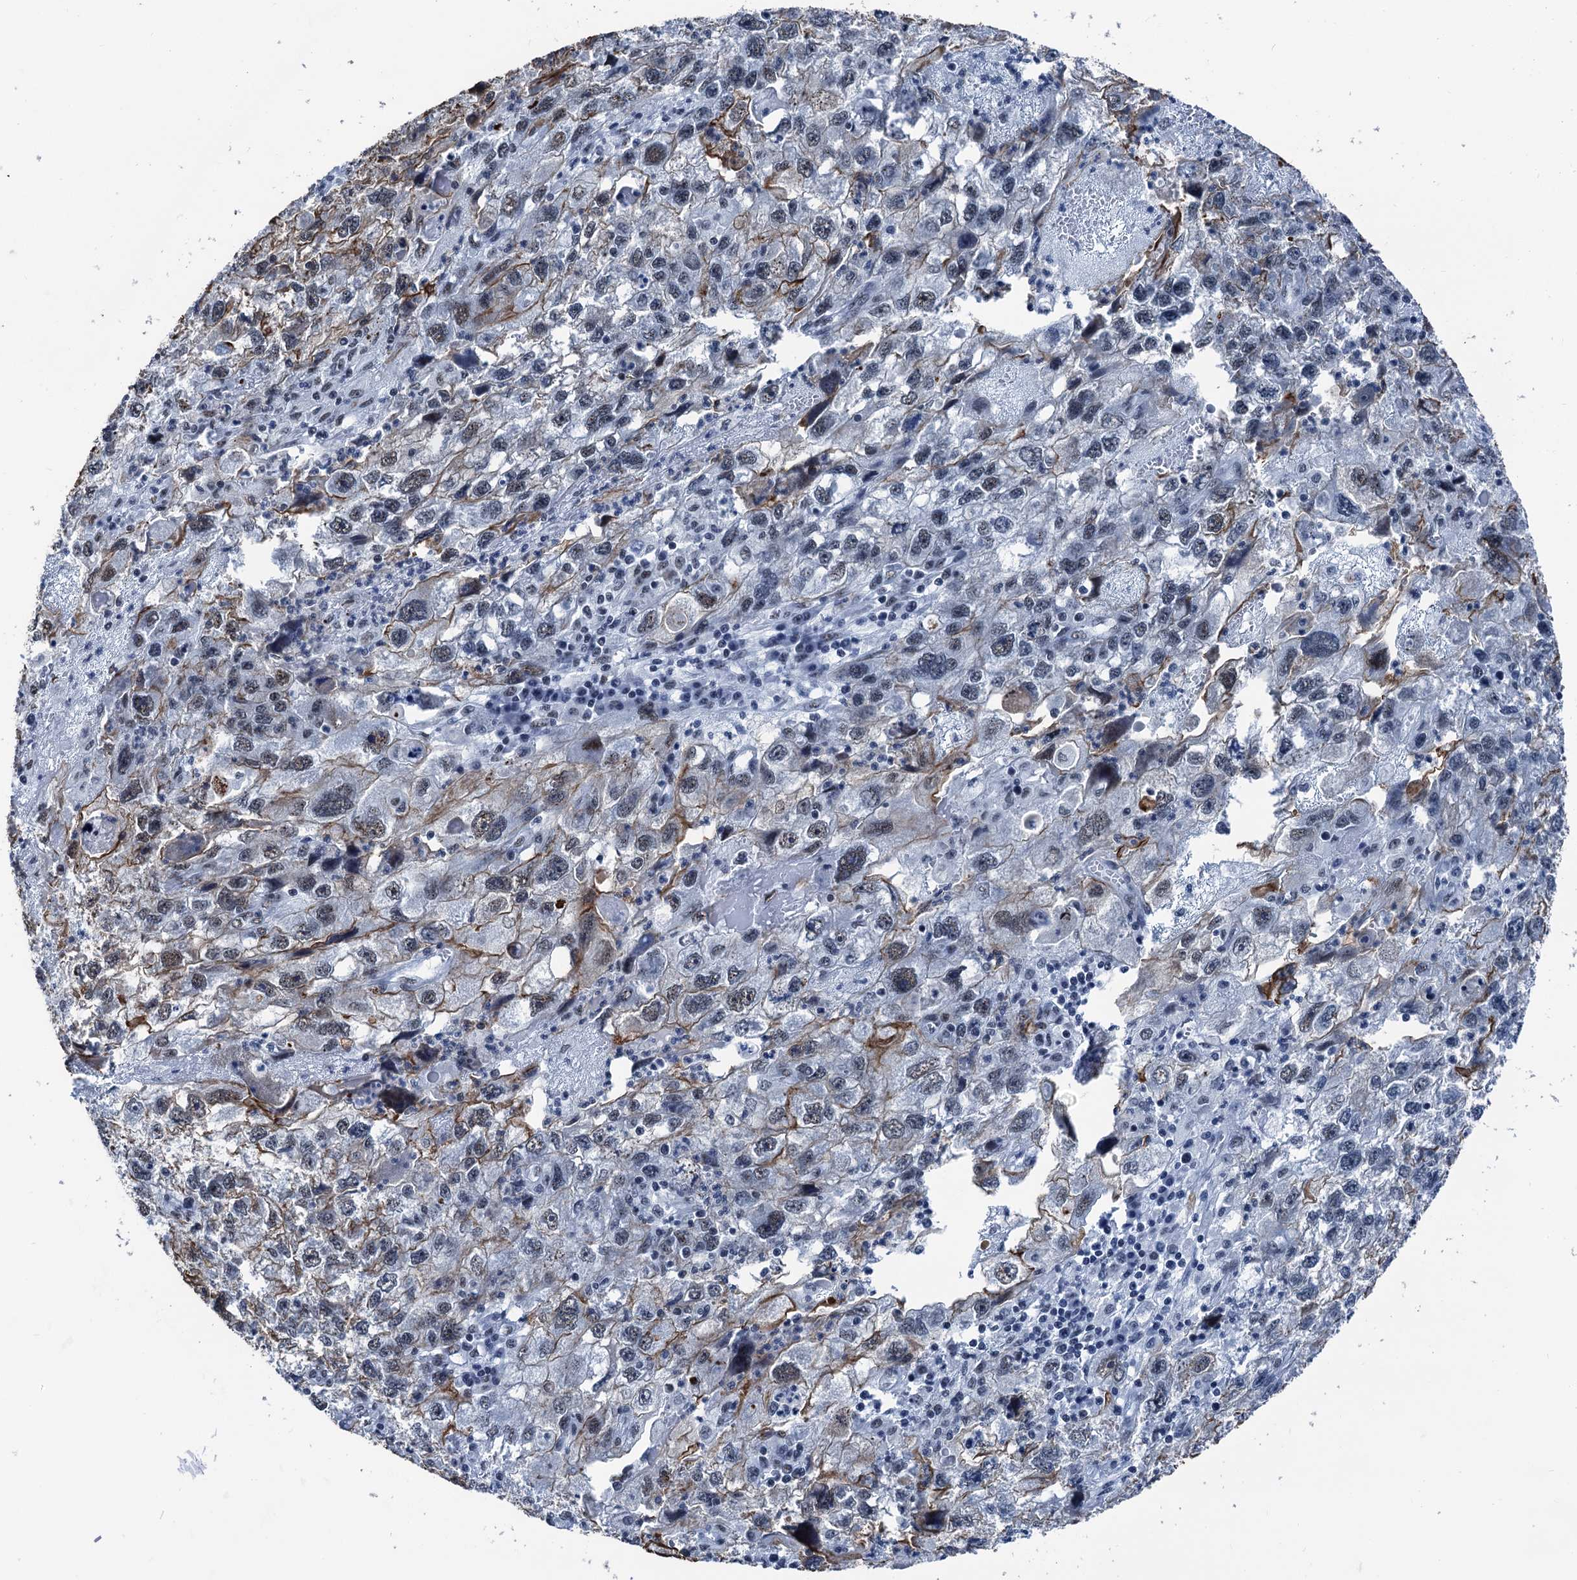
{"staining": {"intensity": "weak", "quantity": "<25%", "location": "nuclear"}, "tissue": "endometrial cancer", "cell_type": "Tumor cells", "image_type": "cancer", "snomed": [{"axis": "morphology", "description": "Adenocarcinoma, NOS"}, {"axis": "topography", "description": "Endometrium"}], "caption": "High power microscopy micrograph of an IHC photomicrograph of endometrial cancer, revealing no significant expression in tumor cells.", "gene": "DDX23", "patient": {"sex": "female", "age": 49}}